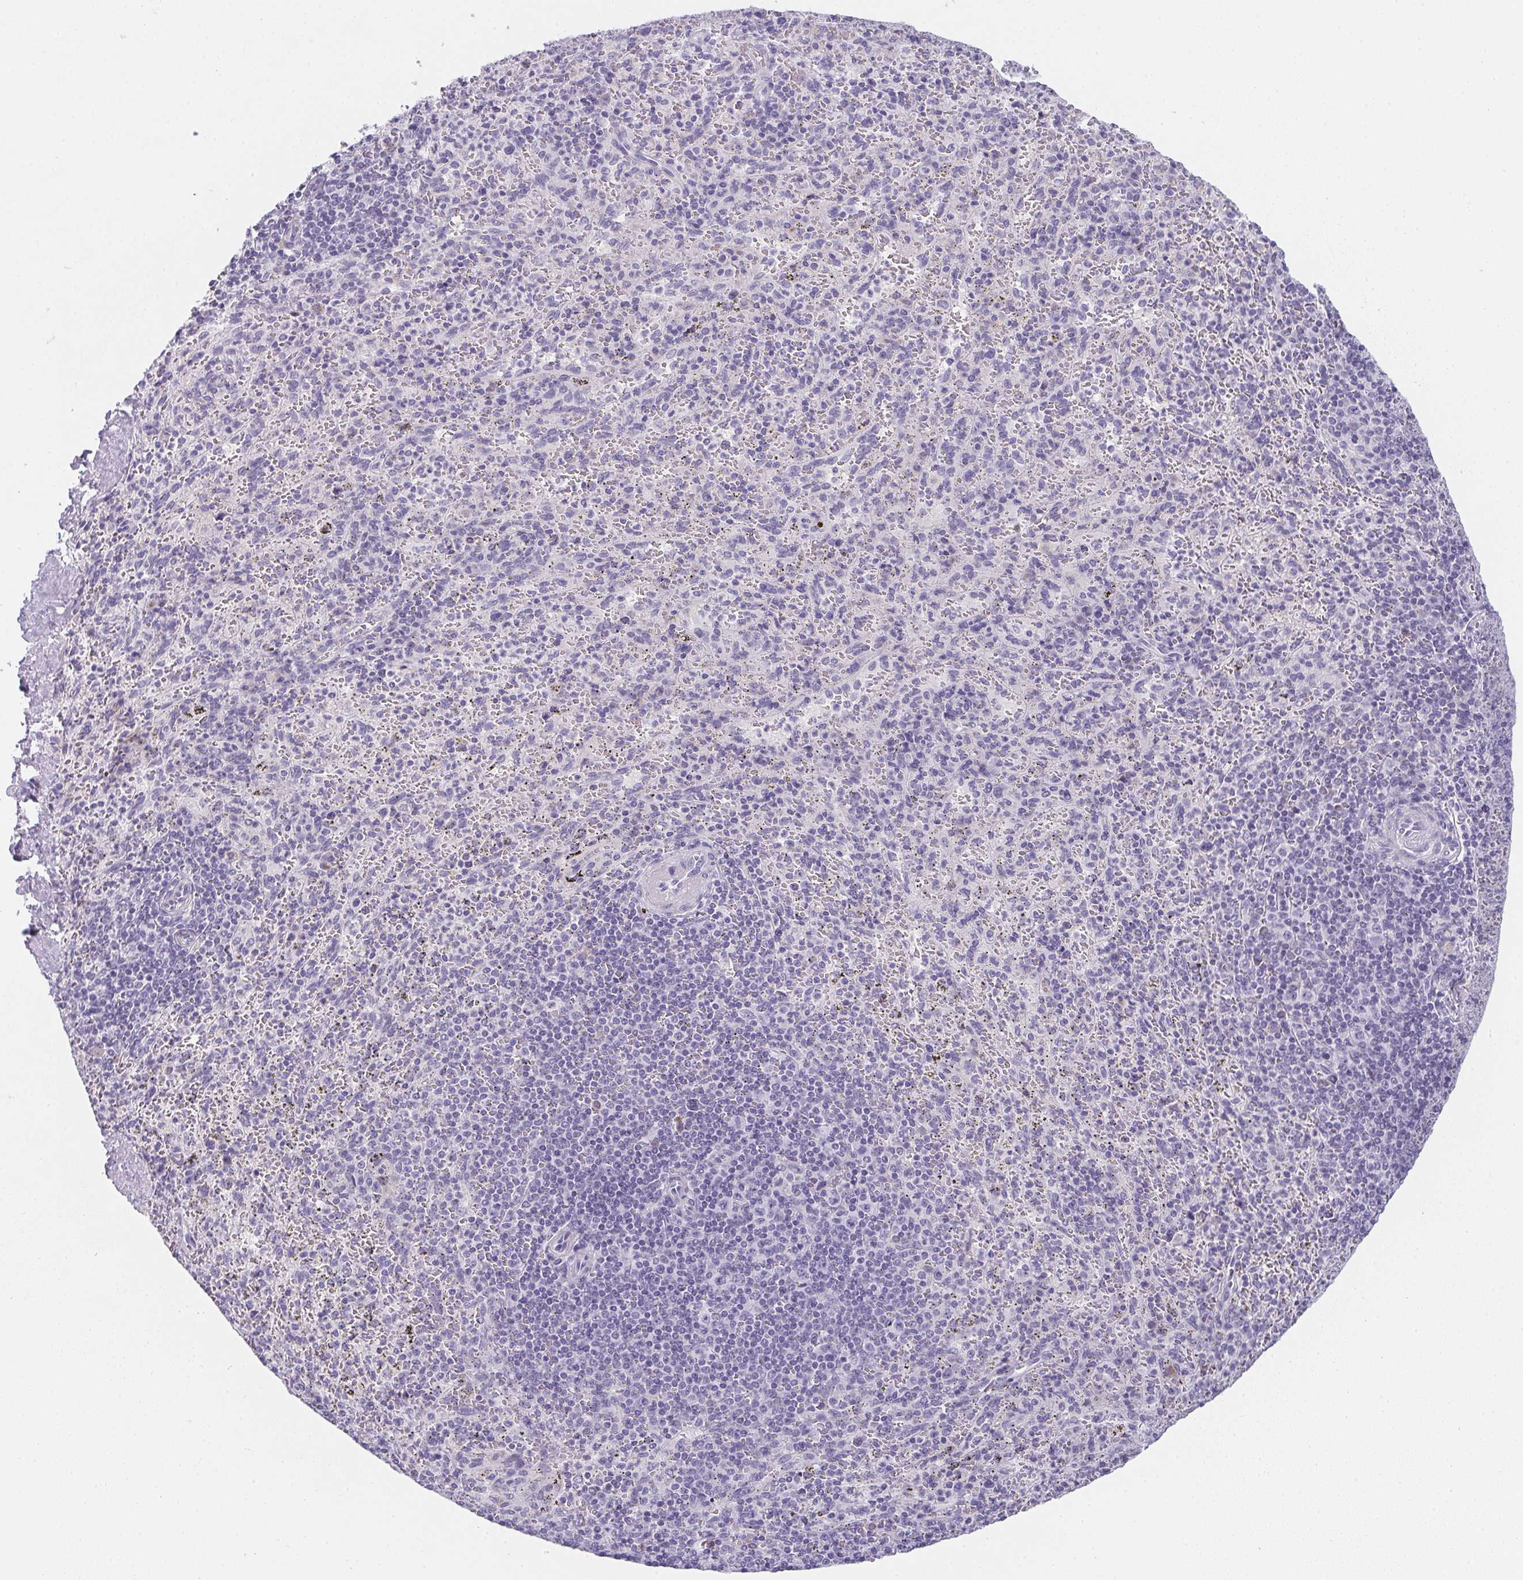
{"staining": {"intensity": "negative", "quantity": "none", "location": "none"}, "tissue": "spleen", "cell_type": "Cells in red pulp", "image_type": "normal", "snomed": [{"axis": "morphology", "description": "Normal tissue, NOS"}, {"axis": "topography", "description": "Spleen"}], "caption": "The image demonstrates no staining of cells in red pulp in benign spleen.", "gene": "MAP1A", "patient": {"sex": "male", "age": 57}}